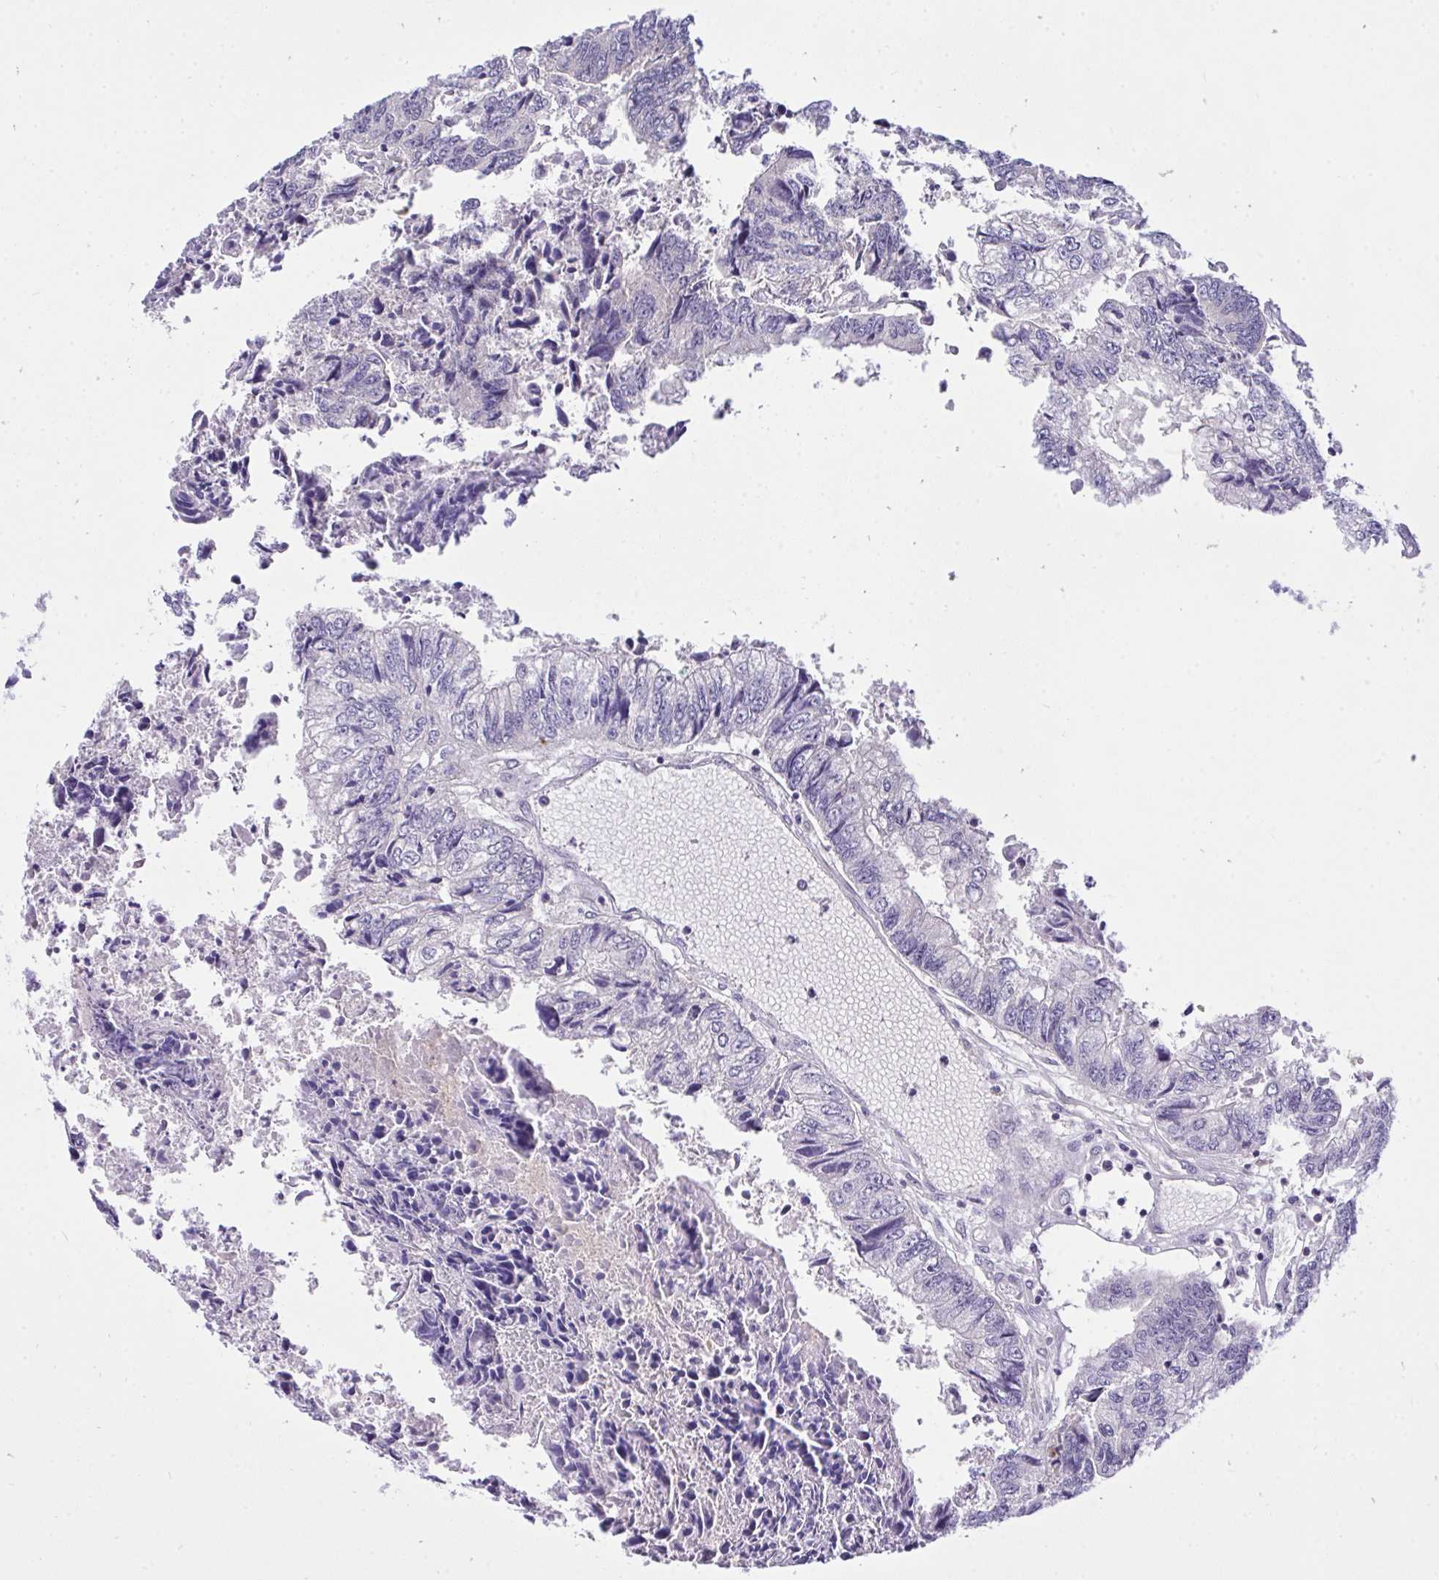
{"staining": {"intensity": "negative", "quantity": "none", "location": "none"}, "tissue": "colorectal cancer", "cell_type": "Tumor cells", "image_type": "cancer", "snomed": [{"axis": "morphology", "description": "Adenocarcinoma, NOS"}, {"axis": "topography", "description": "Colon"}], "caption": "DAB immunohistochemical staining of human colorectal cancer exhibits no significant positivity in tumor cells.", "gene": "C19orf54", "patient": {"sex": "male", "age": 86}}